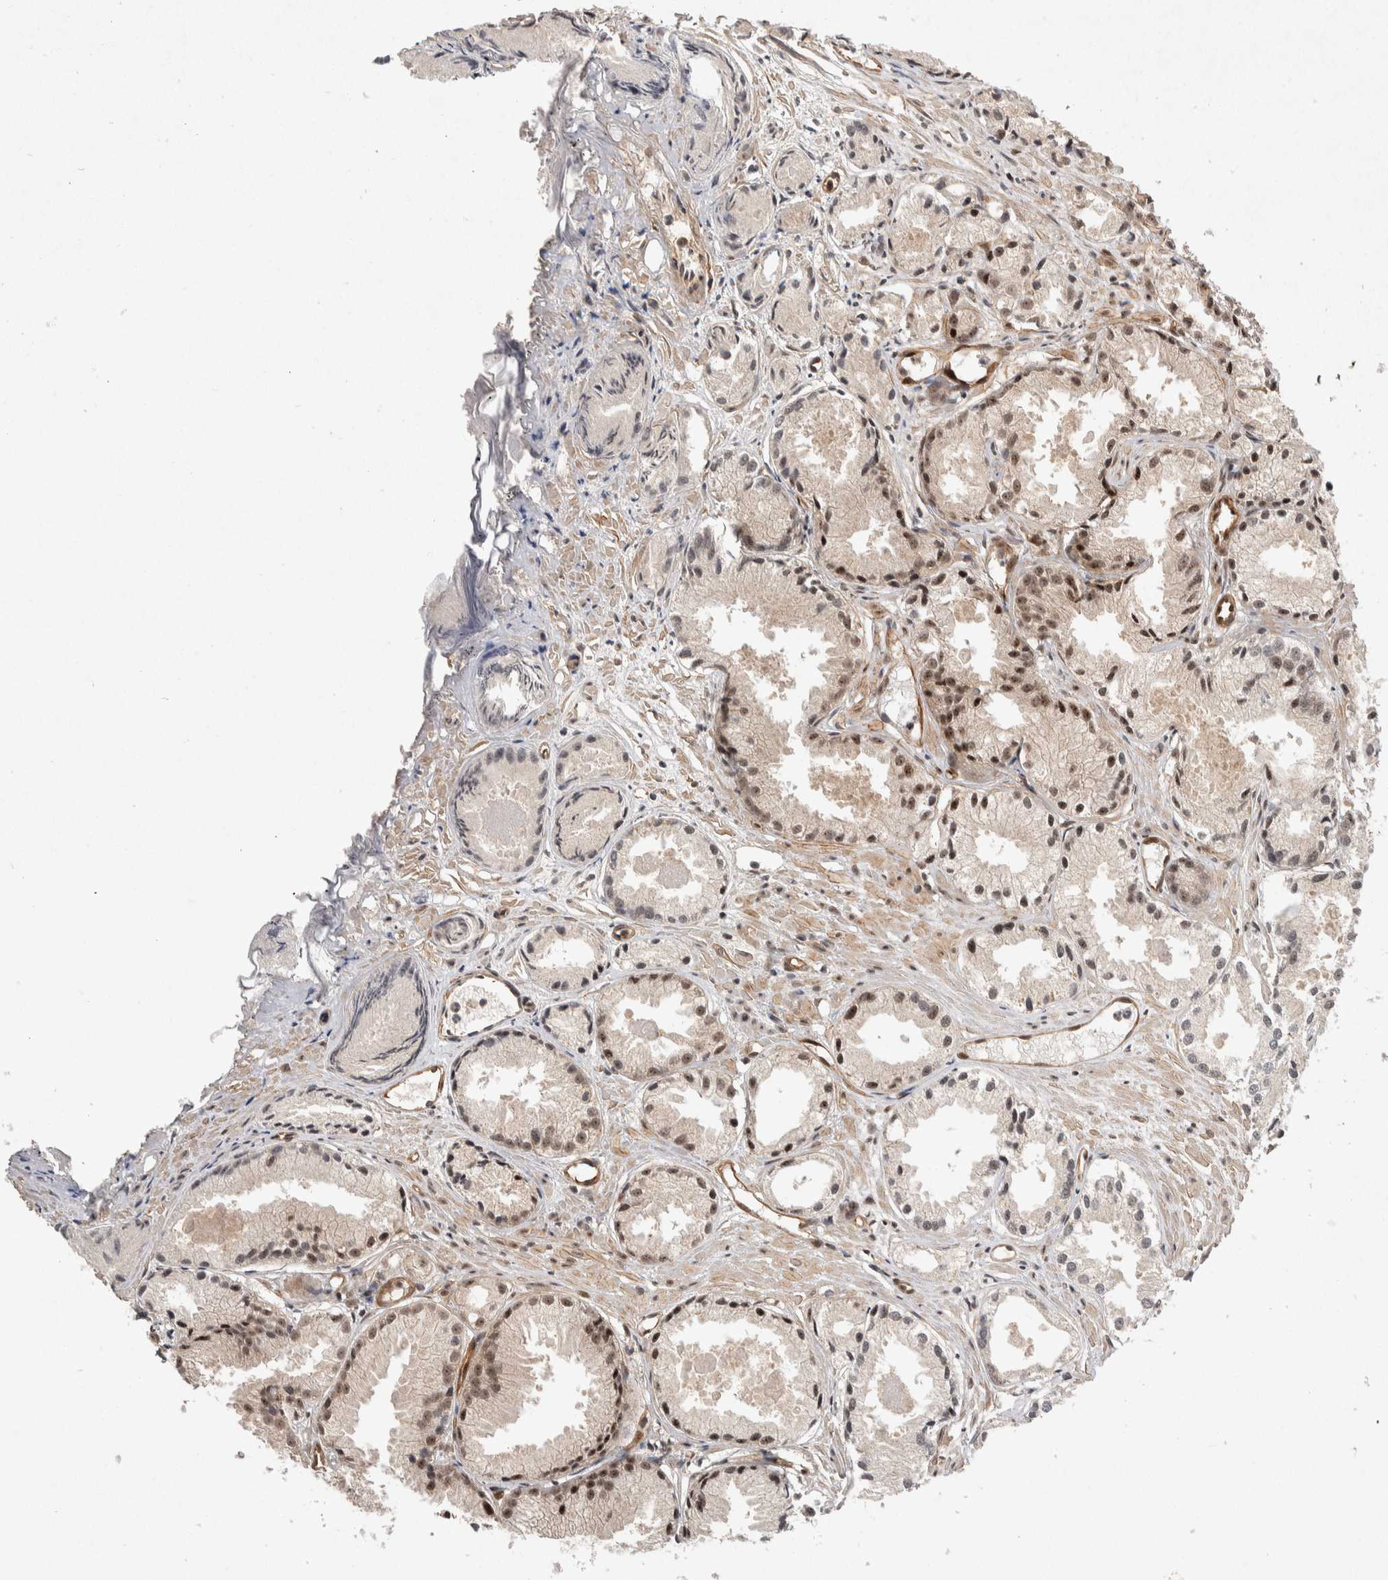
{"staining": {"intensity": "moderate", "quantity": "<25%", "location": "cytoplasmic/membranous,nuclear"}, "tissue": "prostate cancer", "cell_type": "Tumor cells", "image_type": "cancer", "snomed": [{"axis": "morphology", "description": "Adenocarcinoma, Low grade"}, {"axis": "topography", "description": "Prostate"}], "caption": "Immunohistochemistry staining of prostate adenocarcinoma (low-grade), which demonstrates low levels of moderate cytoplasmic/membranous and nuclear positivity in approximately <25% of tumor cells indicating moderate cytoplasmic/membranous and nuclear protein staining. The staining was performed using DAB (3,3'-diaminobenzidine) (brown) for protein detection and nuclei were counterstained in hematoxylin (blue).", "gene": "TOR1B", "patient": {"sex": "male", "age": 72}}